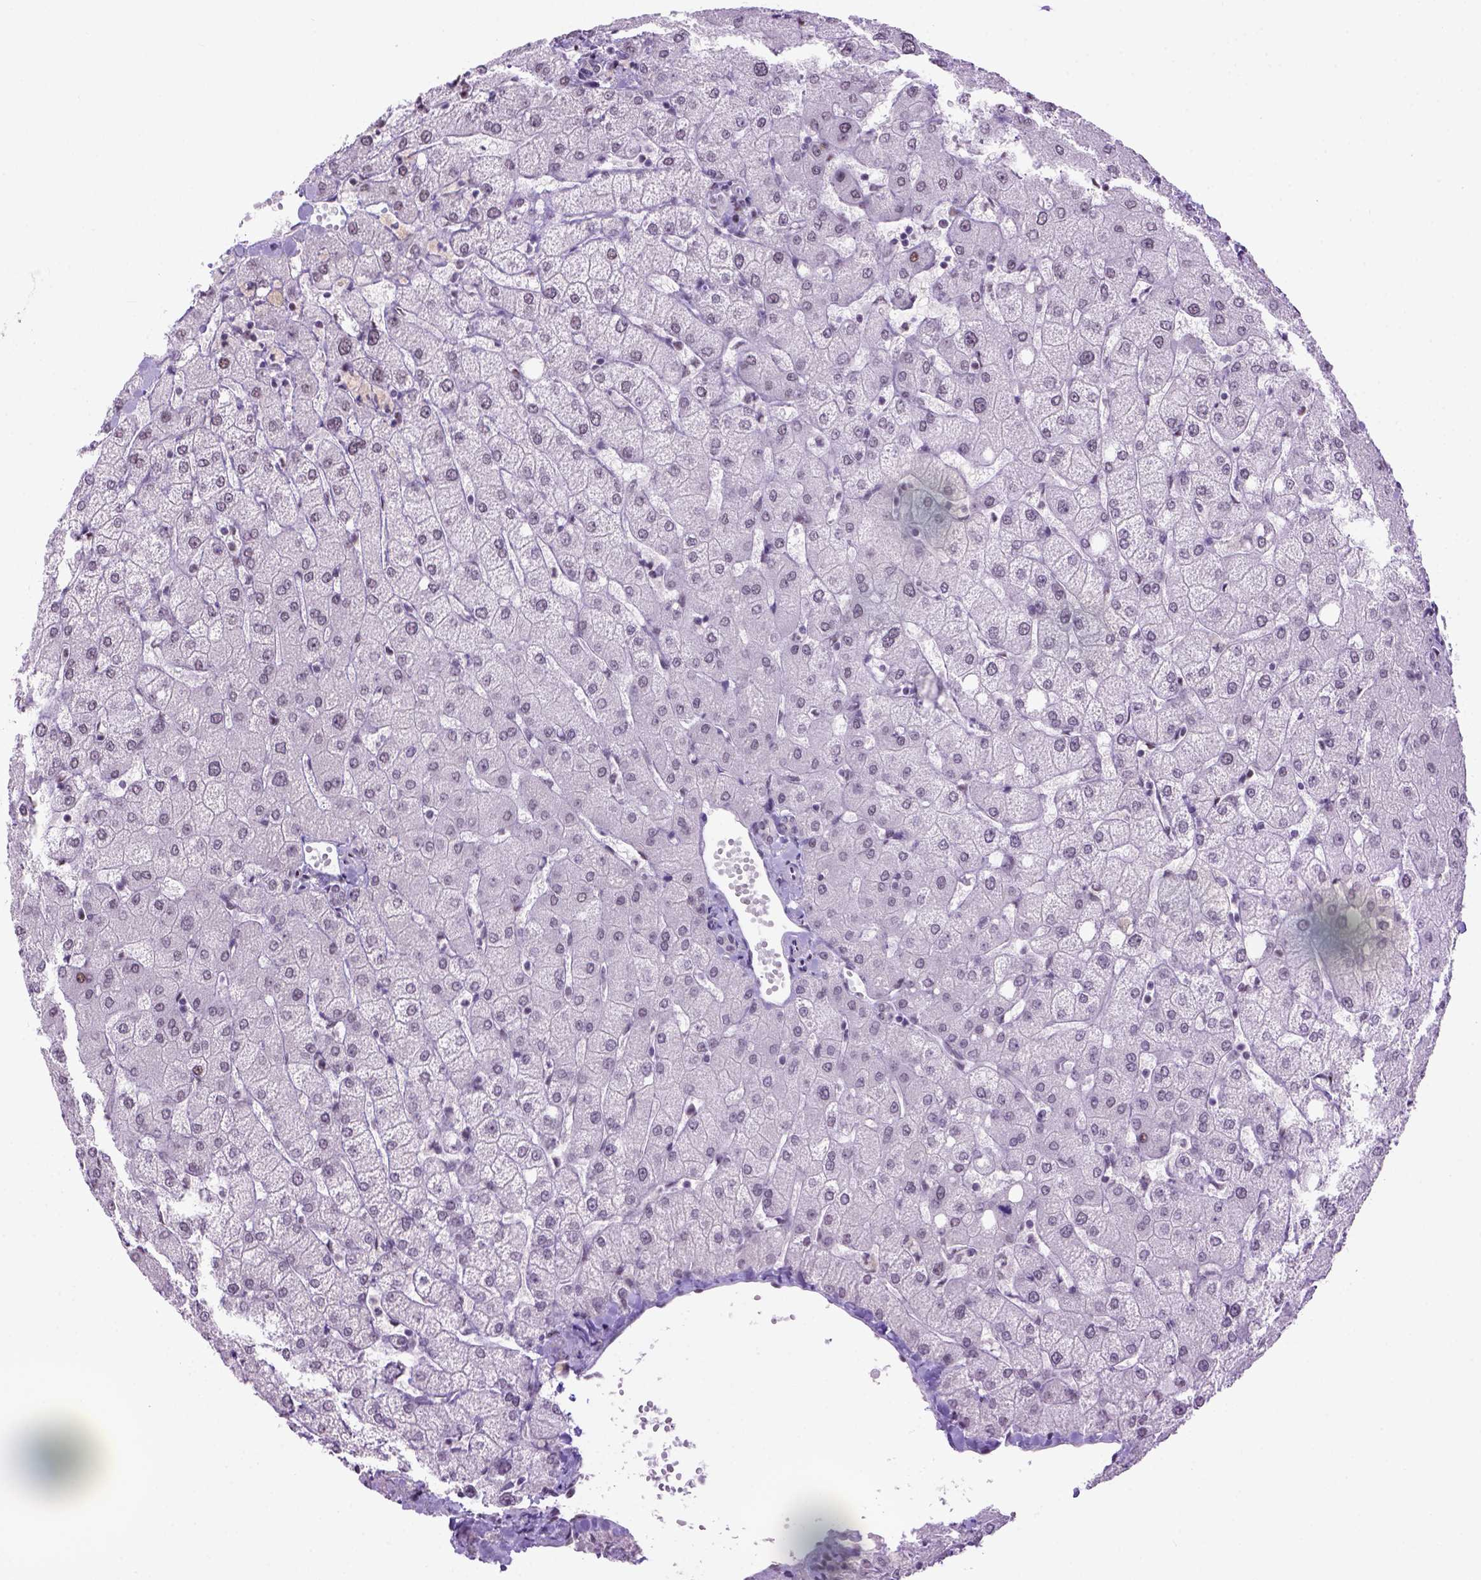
{"staining": {"intensity": "negative", "quantity": "none", "location": "none"}, "tissue": "liver", "cell_type": "Cholangiocytes", "image_type": "normal", "snomed": [{"axis": "morphology", "description": "Normal tissue, NOS"}, {"axis": "topography", "description": "Liver"}], "caption": "The histopathology image demonstrates no staining of cholangiocytes in unremarkable liver.", "gene": "TBPL1", "patient": {"sex": "female", "age": 54}}